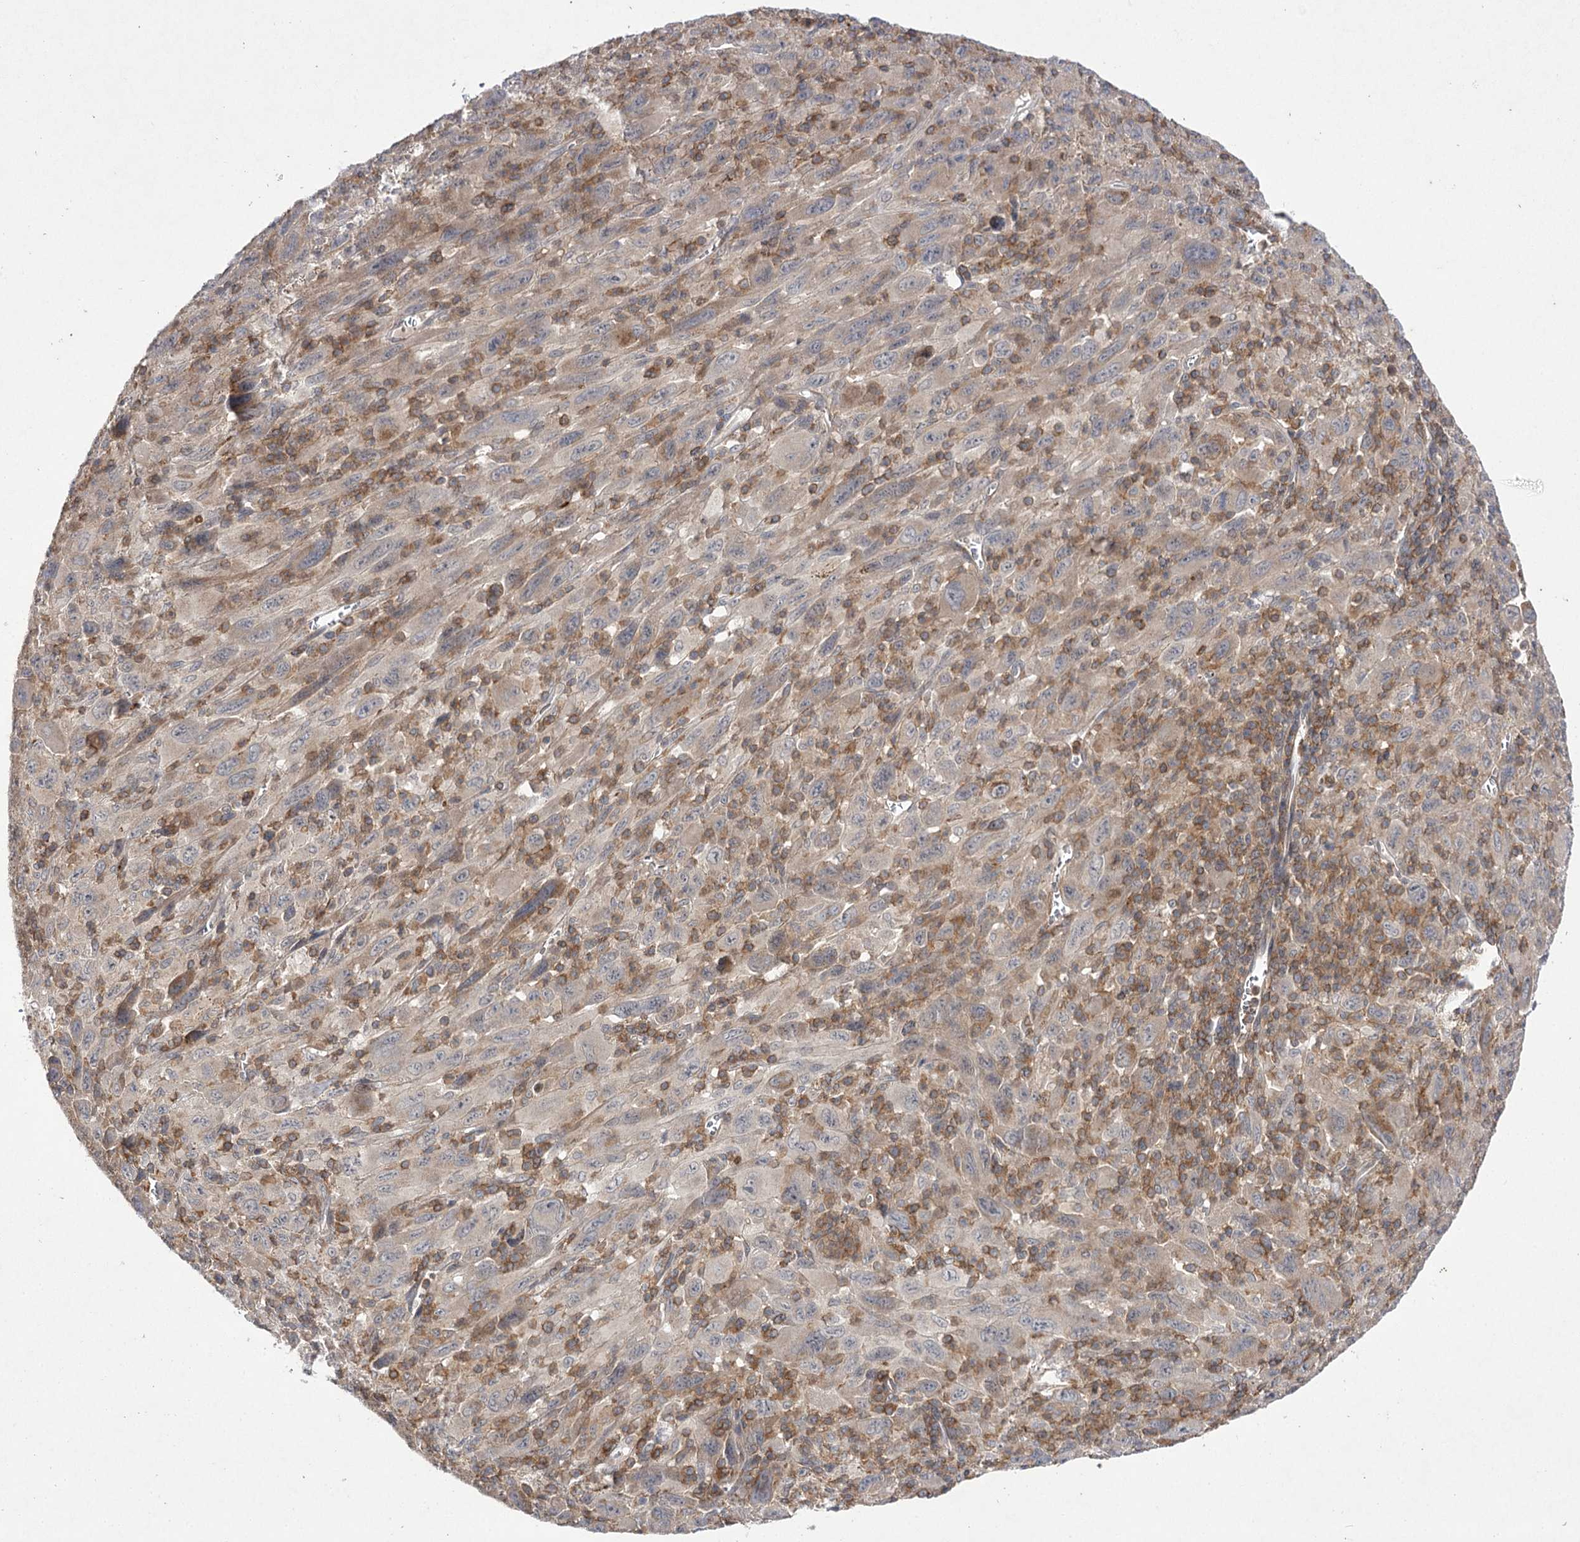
{"staining": {"intensity": "weak", "quantity": "<25%", "location": "cytoplasmic/membranous"}, "tissue": "melanoma", "cell_type": "Tumor cells", "image_type": "cancer", "snomed": [{"axis": "morphology", "description": "Malignant melanoma, Metastatic site"}, {"axis": "topography", "description": "Skin"}], "caption": "Malignant melanoma (metastatic site) was stained to show a protein in brown. There is no significant staining in tumor cells.", "gene": "BCR", "patient": {"sex": "female", "age": 56}}